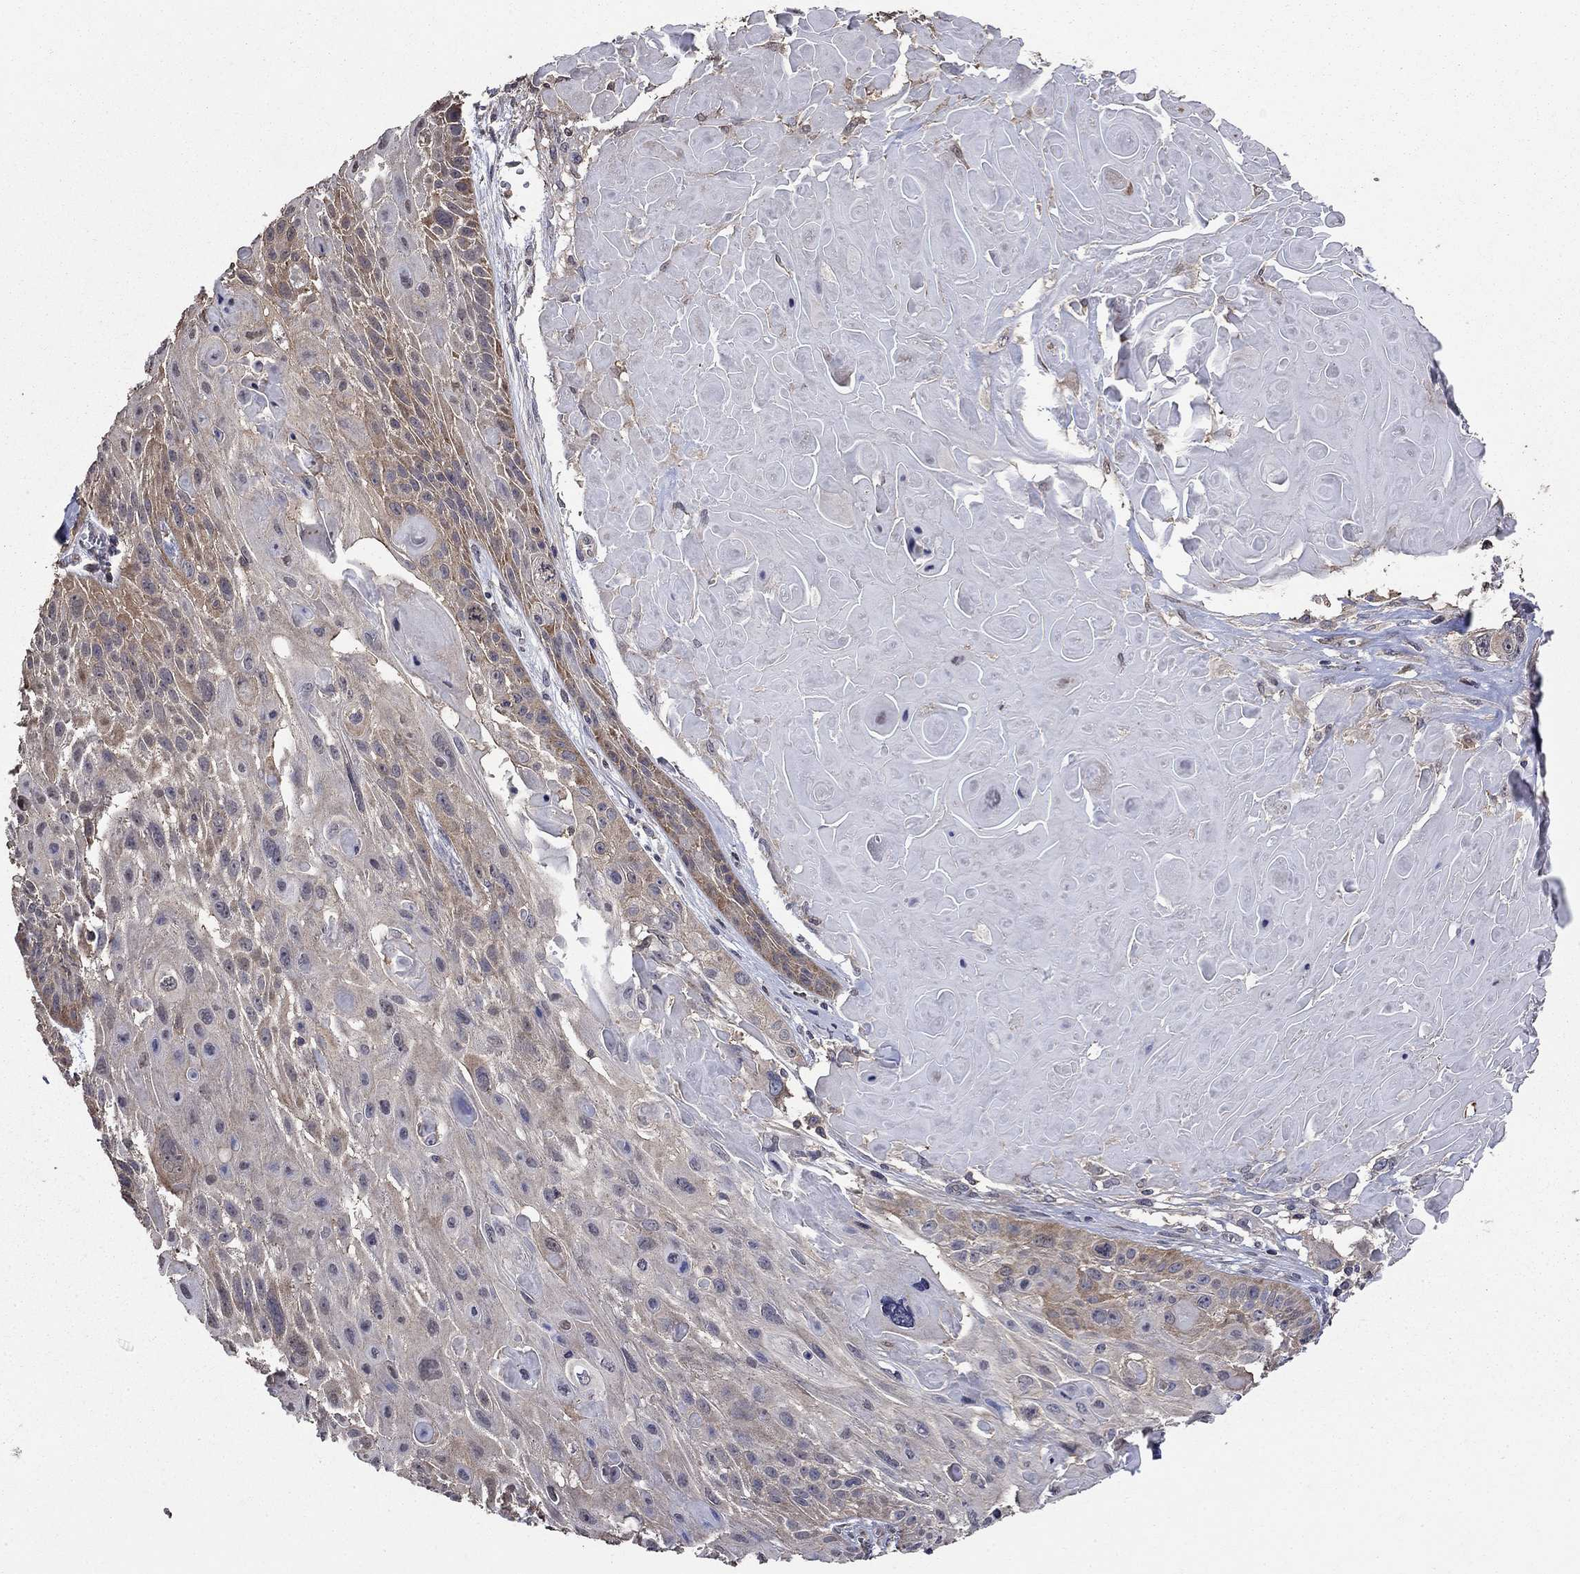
{"staining": {"intensity": "weak", "quantity": "25%-75%", "location": "cytoplasmic/membranous"}, "tissue": "skin cancer", "cell_type": "Tumor cells", "image_type": "cancer", "snomed": [{"axis": "morphology", "description": "Squamous cell carcinoma, NOS"}, {"axis": "topography", "description": "Skin"}, {"axis": "topography", "description": "Anal"}], "caption": "The micrograph displays staining of skin cancer, revealing weak cytoplasmic/membranous protein positivity (brown color) within tumor cells. The protein is shown in brown color, while the nuclei are stained blue.", "gene": "DVL1", "patient": {"sex": "female", "age": 75}}